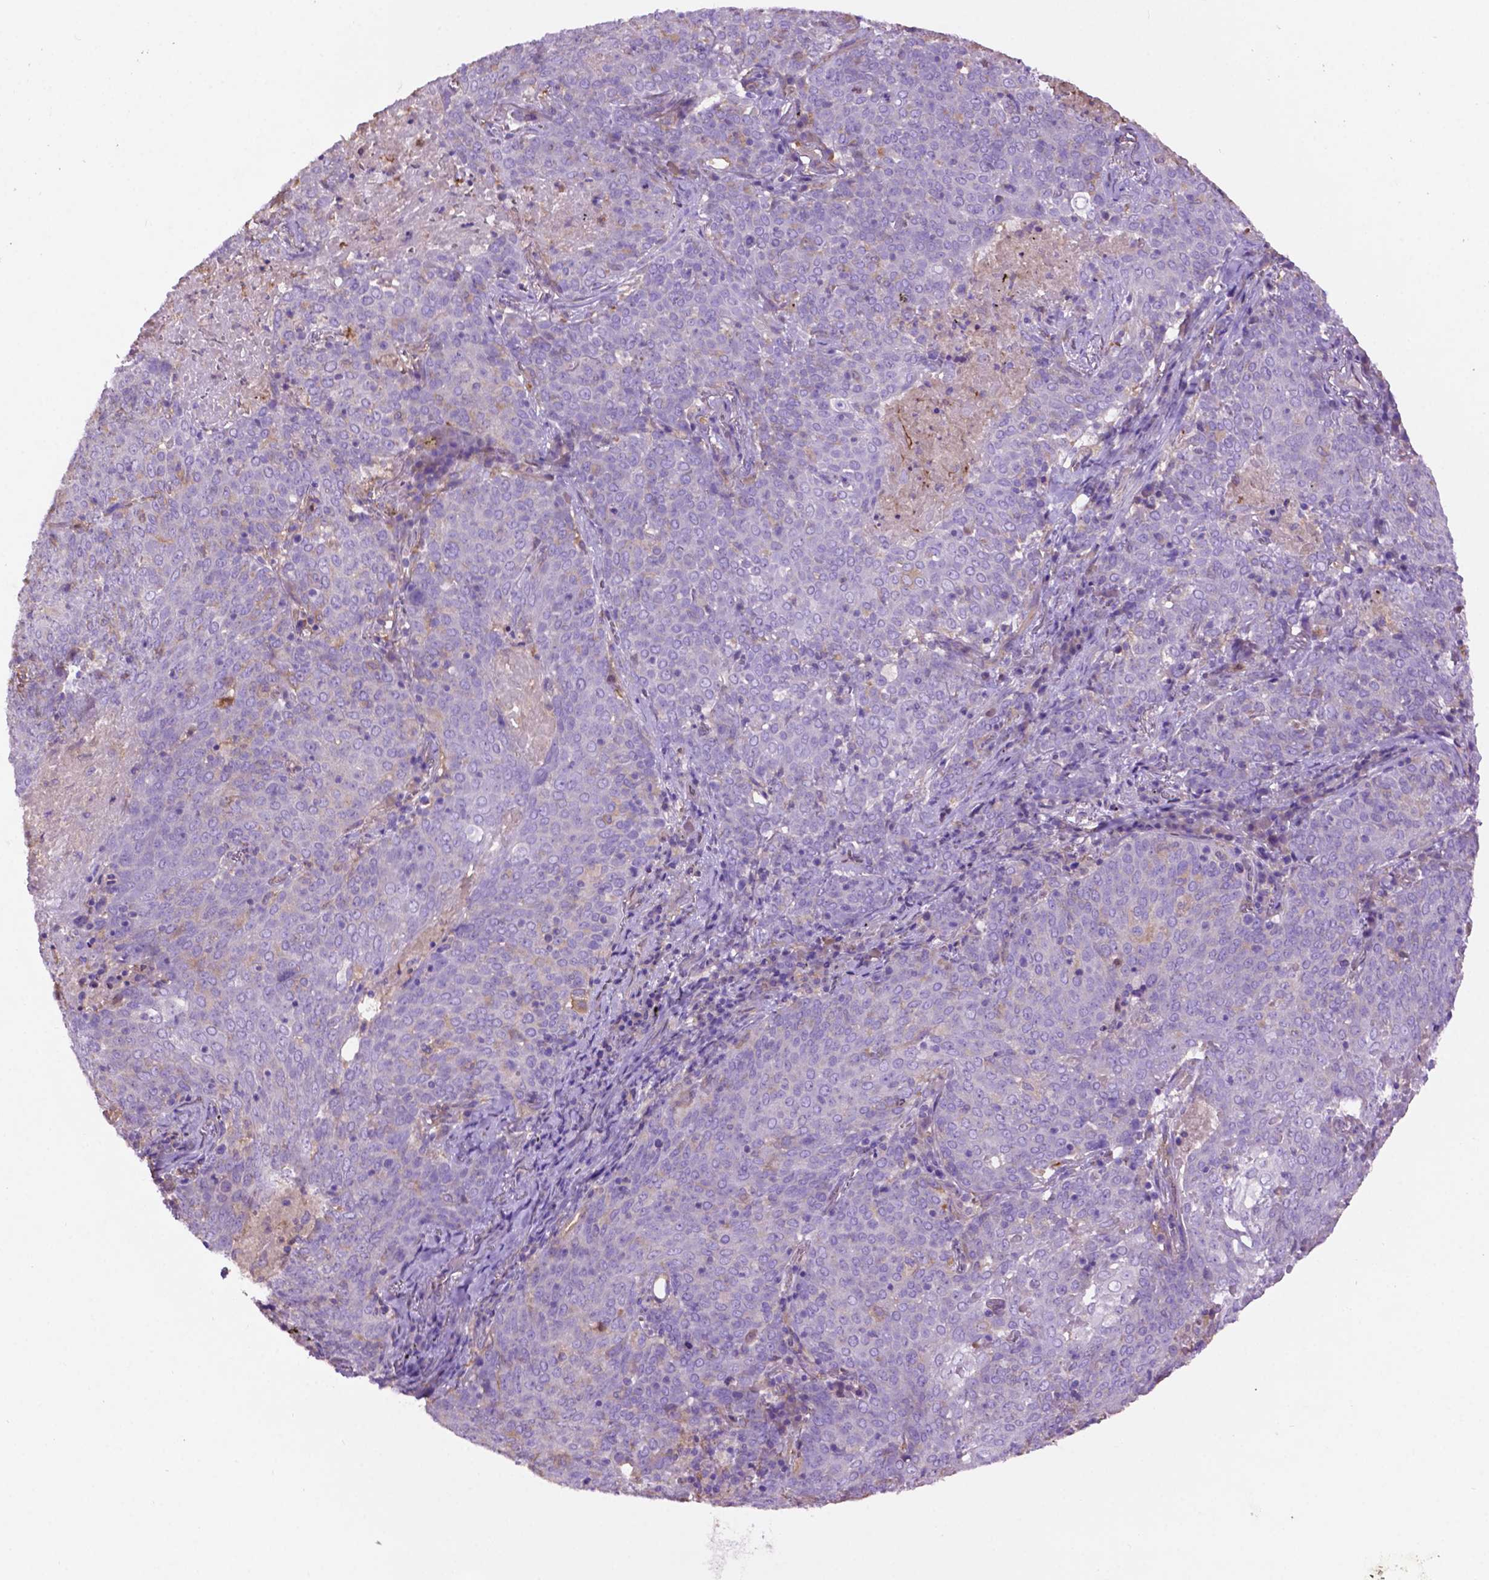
{"staining": {"intensity": "negative", "quantity": "none", "location": "none"}, "tissue": "lung cancer", "cell_type": "Tumor cells", "image_type": "cancer", "snomed": [{"axis": "morphology", "description": "Squamous cell carcinoma, NOS"}, {"axis": "topography", "description": "Lung"}], "caption": "A high-resolution micrograph shows IHC staining of lung squamous cell carcinoma, which shows no significant positivity in tumor cells.", "gene": "GDPD5", "patient": {"sex": "male", "age": 82}}